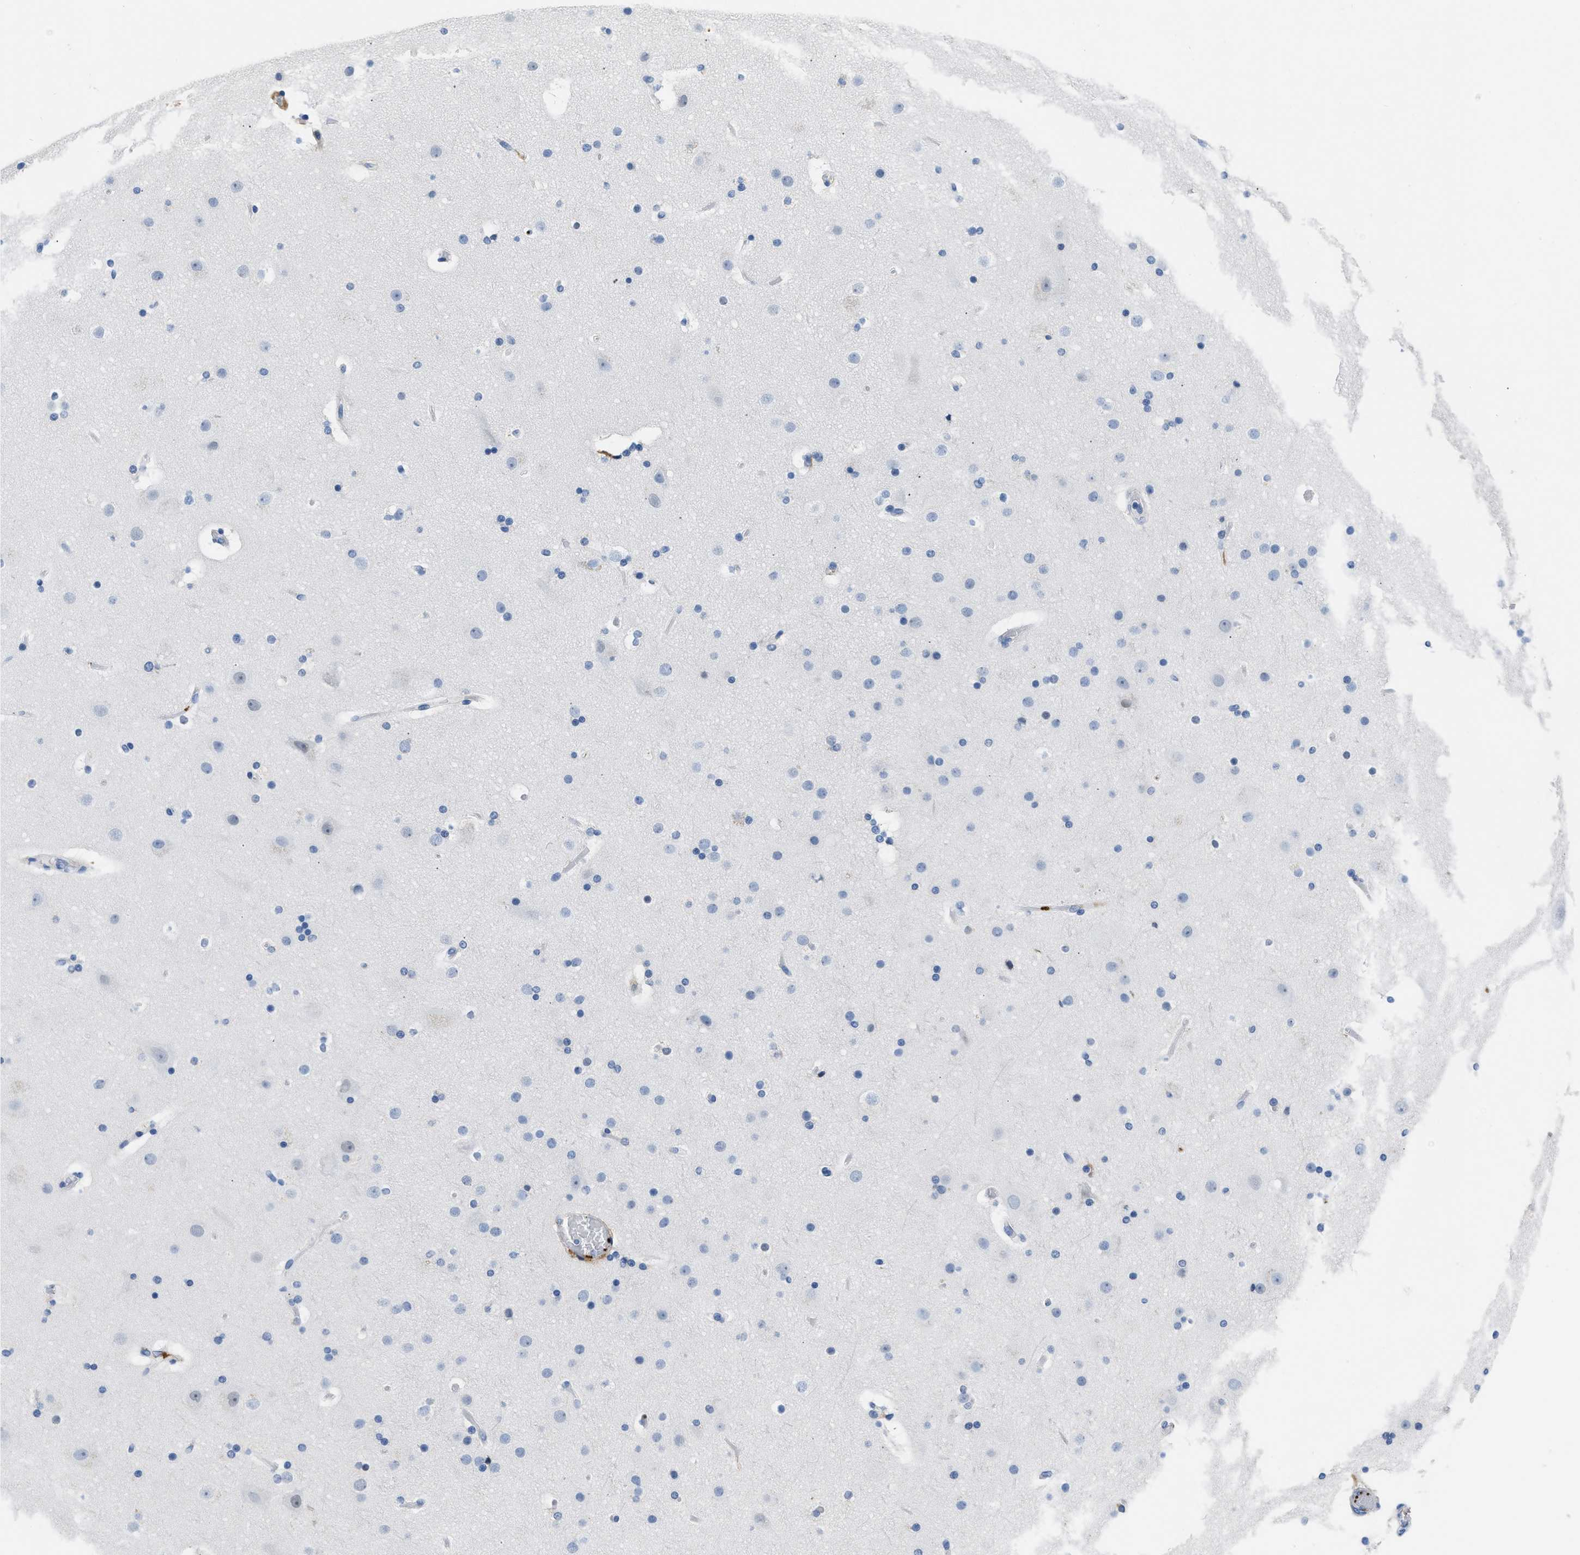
{"staining": {"intensity": "negative", "quantity": "none", "location": "none"}, "tissue": "cerebral cortex", "cell_type": "Endothelial cells", "image_type": "normal", "snomed": [{"axis": "morphology", "description": "Normal tissue, NOS"}, {"axis": "topography", "description": "Cerebral cortex"}], "caption": "Protein analysis of benign cerebral cortex shows no significant expression in endothelial cells. Brightfield microscopy of IHC stained with DAB (3,3'-diaminobenzidine) (brown) and hematoxylin (blue), captured at high magnification.", "gene": "FGF18", "patient": {"sex": "male", "age": 57}}